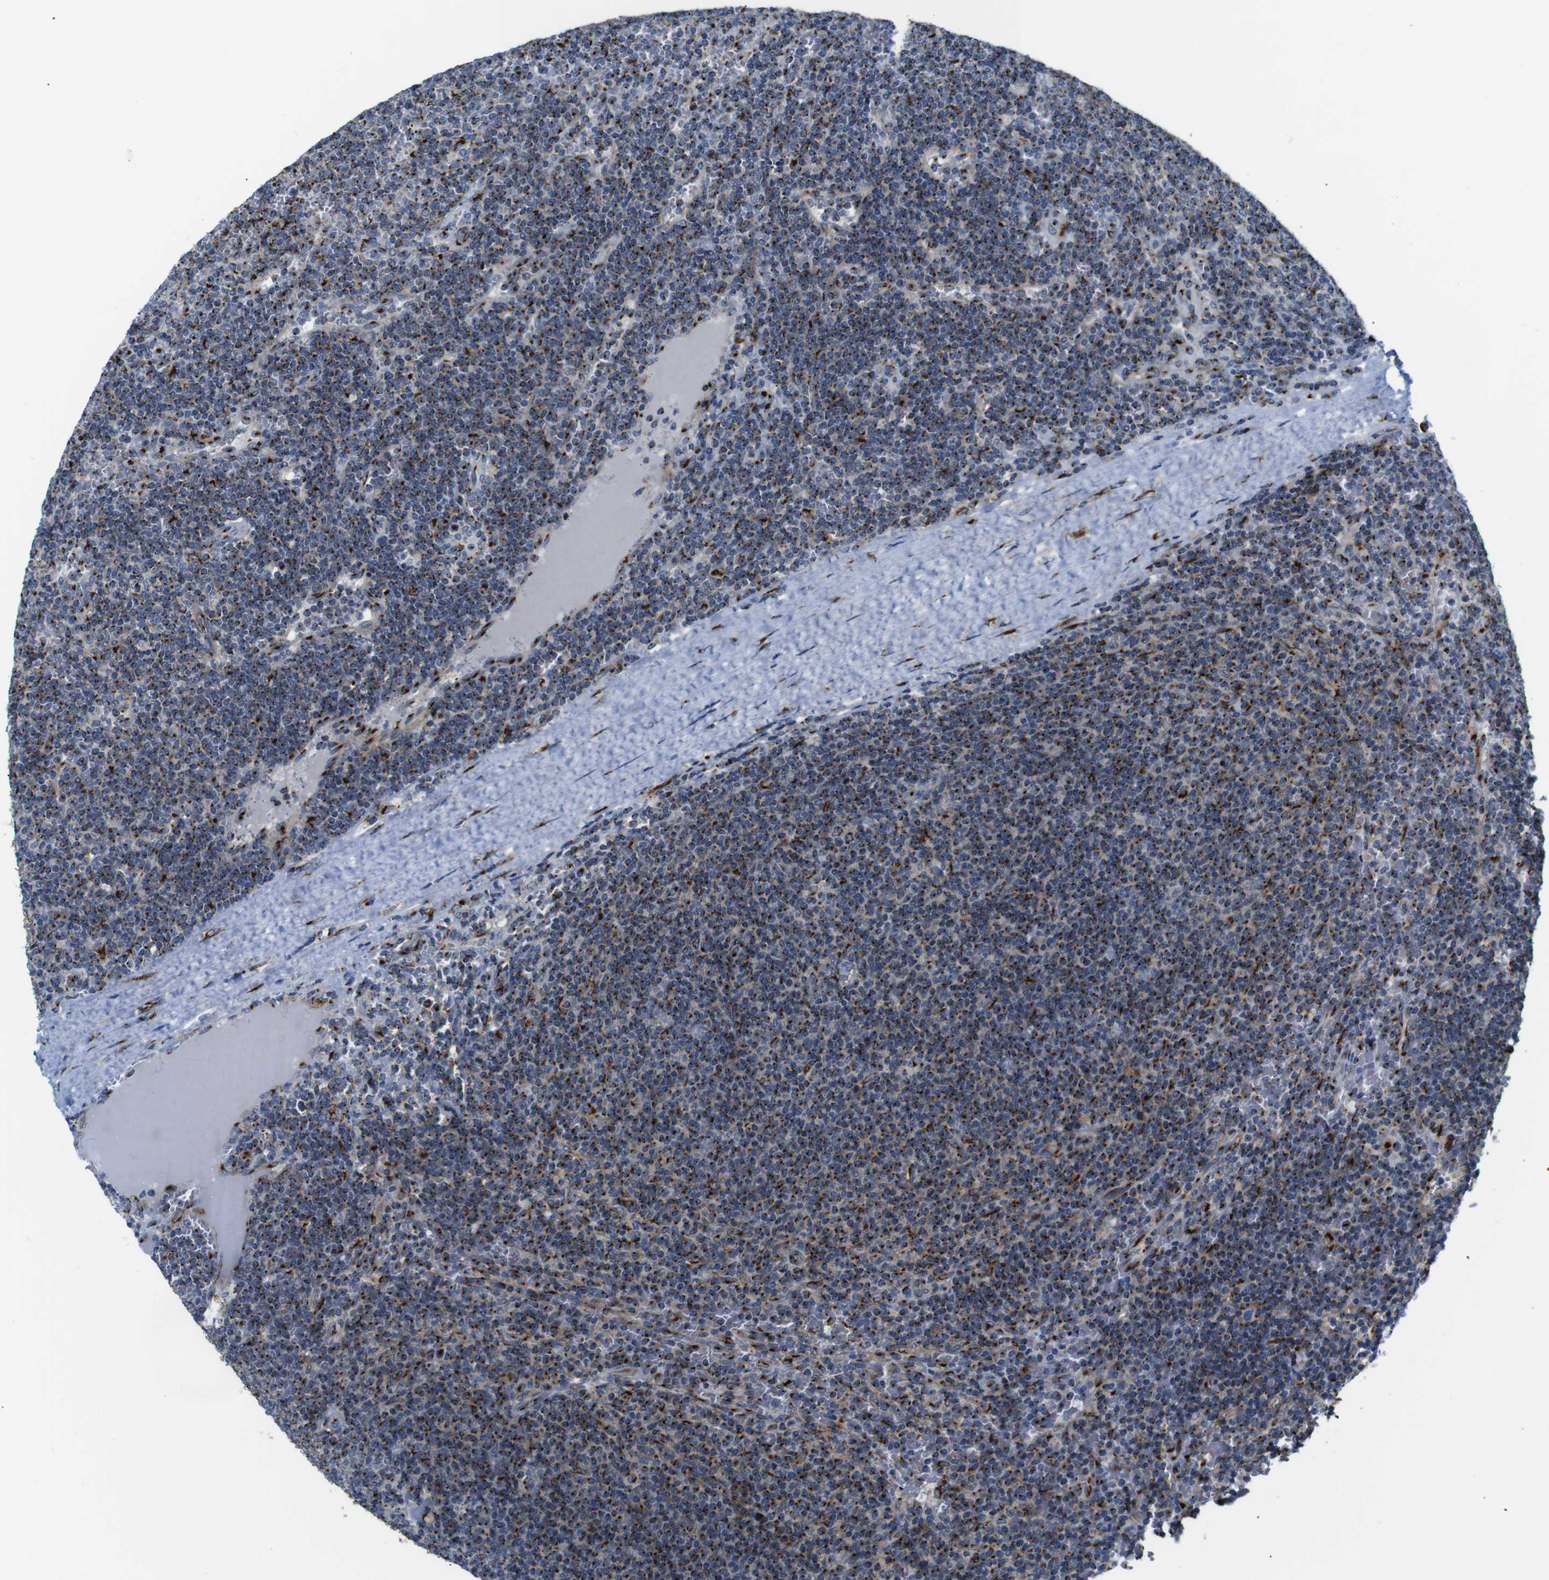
{"staining": {"intensity": "strong", "quantity": ">75%", "location": "cytoplasmic/membranous"}, "tissue": "lymphoma", "cell_type": "Tumor cells", "image_type": "cancer", "snomed": [{"axis": "morphology", "description": "Malignant lymphoma, non-Hodgkin's type, Low grade"}, {"axis": "topography", "description": "Spleen"}], "caption": "Malignant lymphoma, non-Hodgkin's type (low-grade) was stained to show a protein in brown. There is high levels of strong cytoplasmic/membranous expression in about >75% of tumor cells.", "gene": "TGOLN2", "patient": {"sex": "female", "age": 50}}